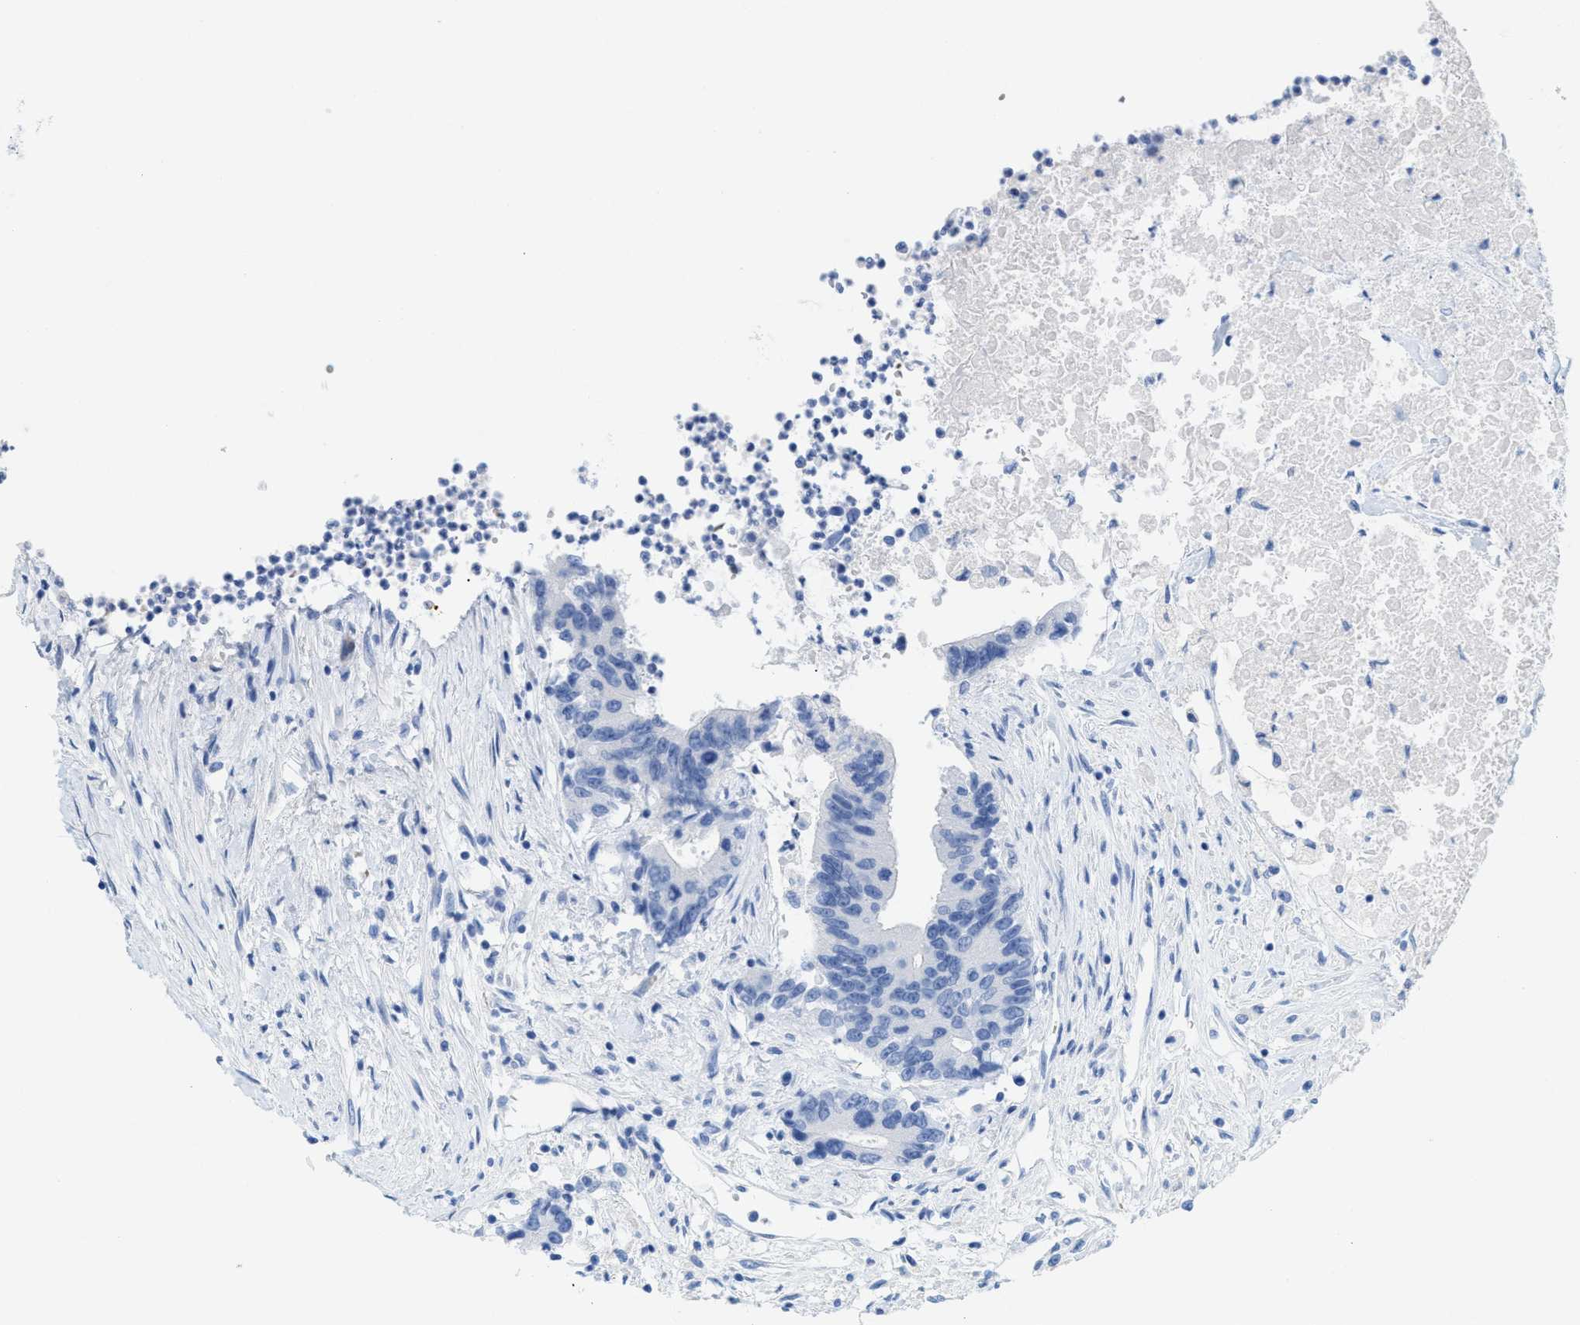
{"staining": {"intensity": "negative", "quantity": "none", "location": "none"}, "tissue": "colorectal cancer", "cell_type": "Tumor cells", "image_type": "cancer", "snomed": [{"axis": "morphology", "description": "Adenocarcinoma, NOS"}, {"axis": "topography", "description": "Colon"}], "caption": "High magnification brightfield microscopy of colorectal adenocarcinoma stained with DAB (3,3'-diaminobenzidine) (brown) and counterstained with hematoxylin (blue): tumor cells show no significant positivity. (DAB immunohistochemistry with hematoxylin counter stain).", "gene": "ANKFN1", "patient": {"sex": "female", "age": 77}}